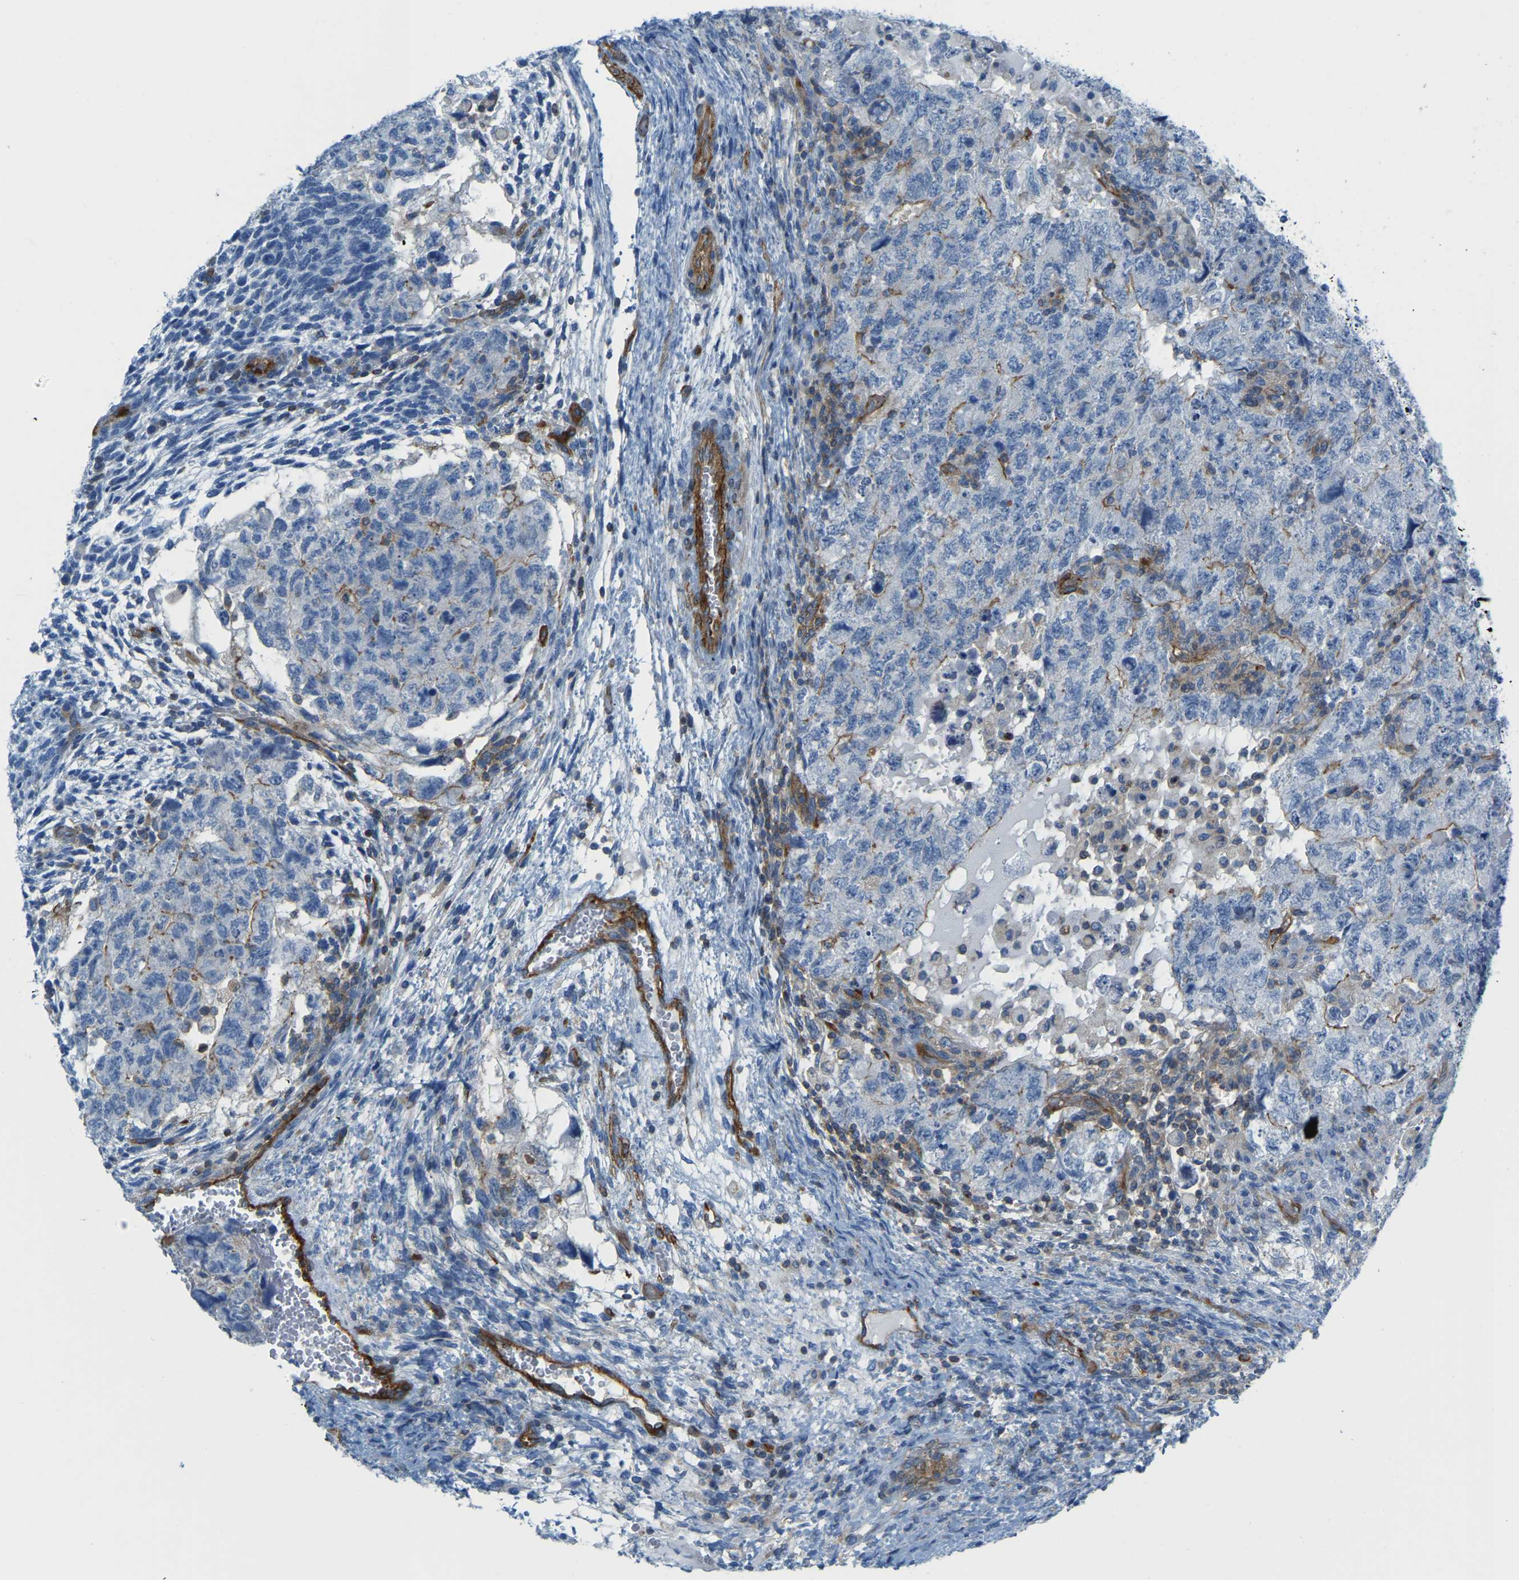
{"staining": {"intensity": "negative", "quantity": "none", "location": "none"}, "tissue": "testis cancer", "cell_type": "Tumor cells", "image_type": "cancer", "snomed": [{"axis": "morphology", "description": "Carcinoma, Embryonal, NOS"}, {"axis": "topography", "description": "Testis"}], "caption": "Immunohistochemistry (IHC) photomicrograph of neoplastic tissue: embryonal carcinoma (testis) stained with DAB (3,3'-diaminobenzidine) displays no significant protein positivity in tumor cells.", "gene": "MYL3", "patient": {"sex": "male", "age": 36}}